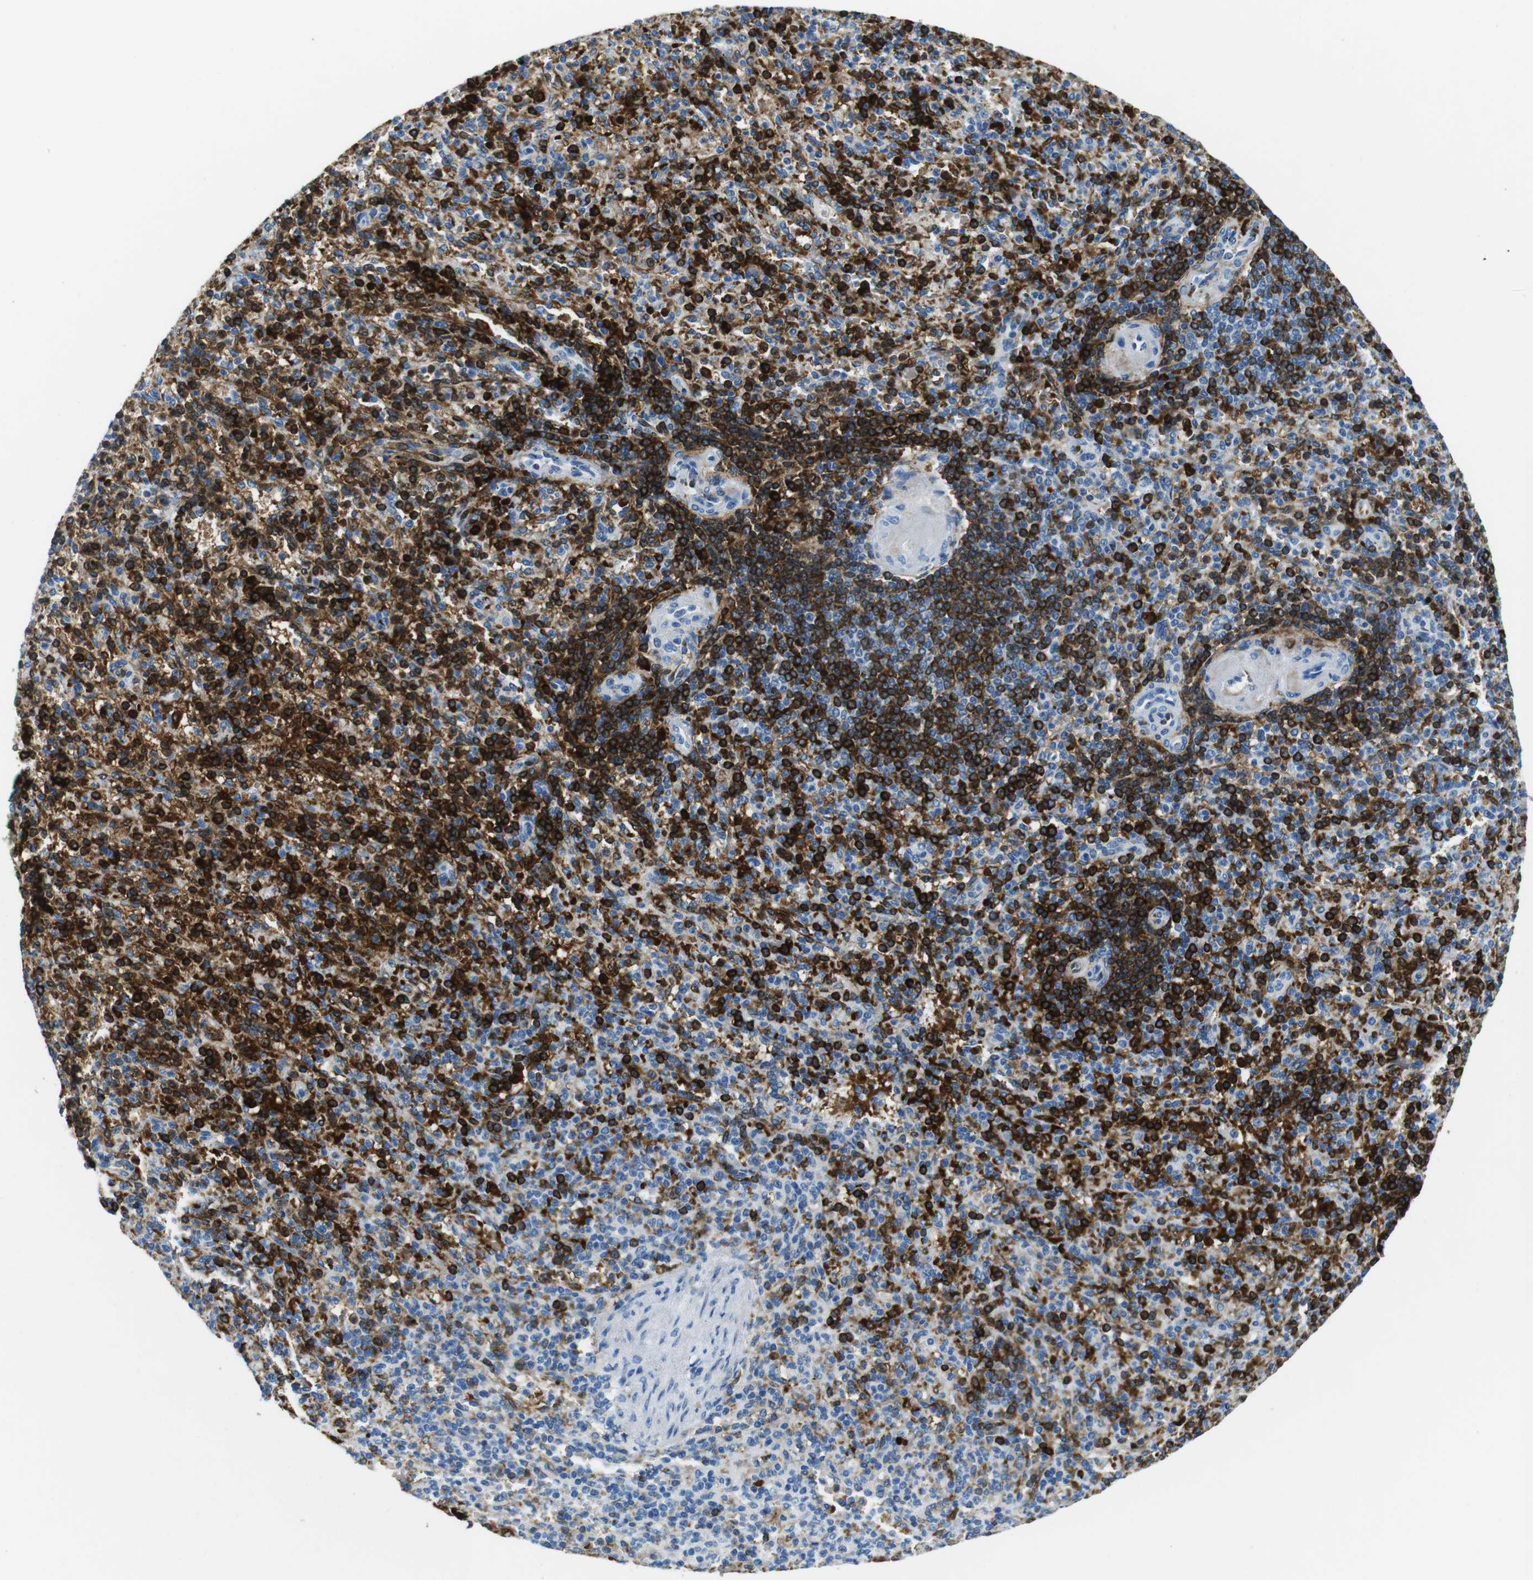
{"staining": {"intensity": "strong", "quantity": "25%-75%", "location": "cytoplasmic/membranous"}, "tissue": "spleen", "cell_type": "Cells in red pulp", "image_type": "normal", "snomed": [{"axis": "morphology", "description": "Normal tissue, NOS"}, {"axis": "topography", "description": "Spleen"}], "caption": "This histopathology image displays immunohistochemistry staining of unremarkable spleen, with high strong cytoplasmic/membranous staining in approximately 25%-75% of cells in red pulp.", "gene": "TFAP2C", "patient": {"sex": "female", "age": 74}}